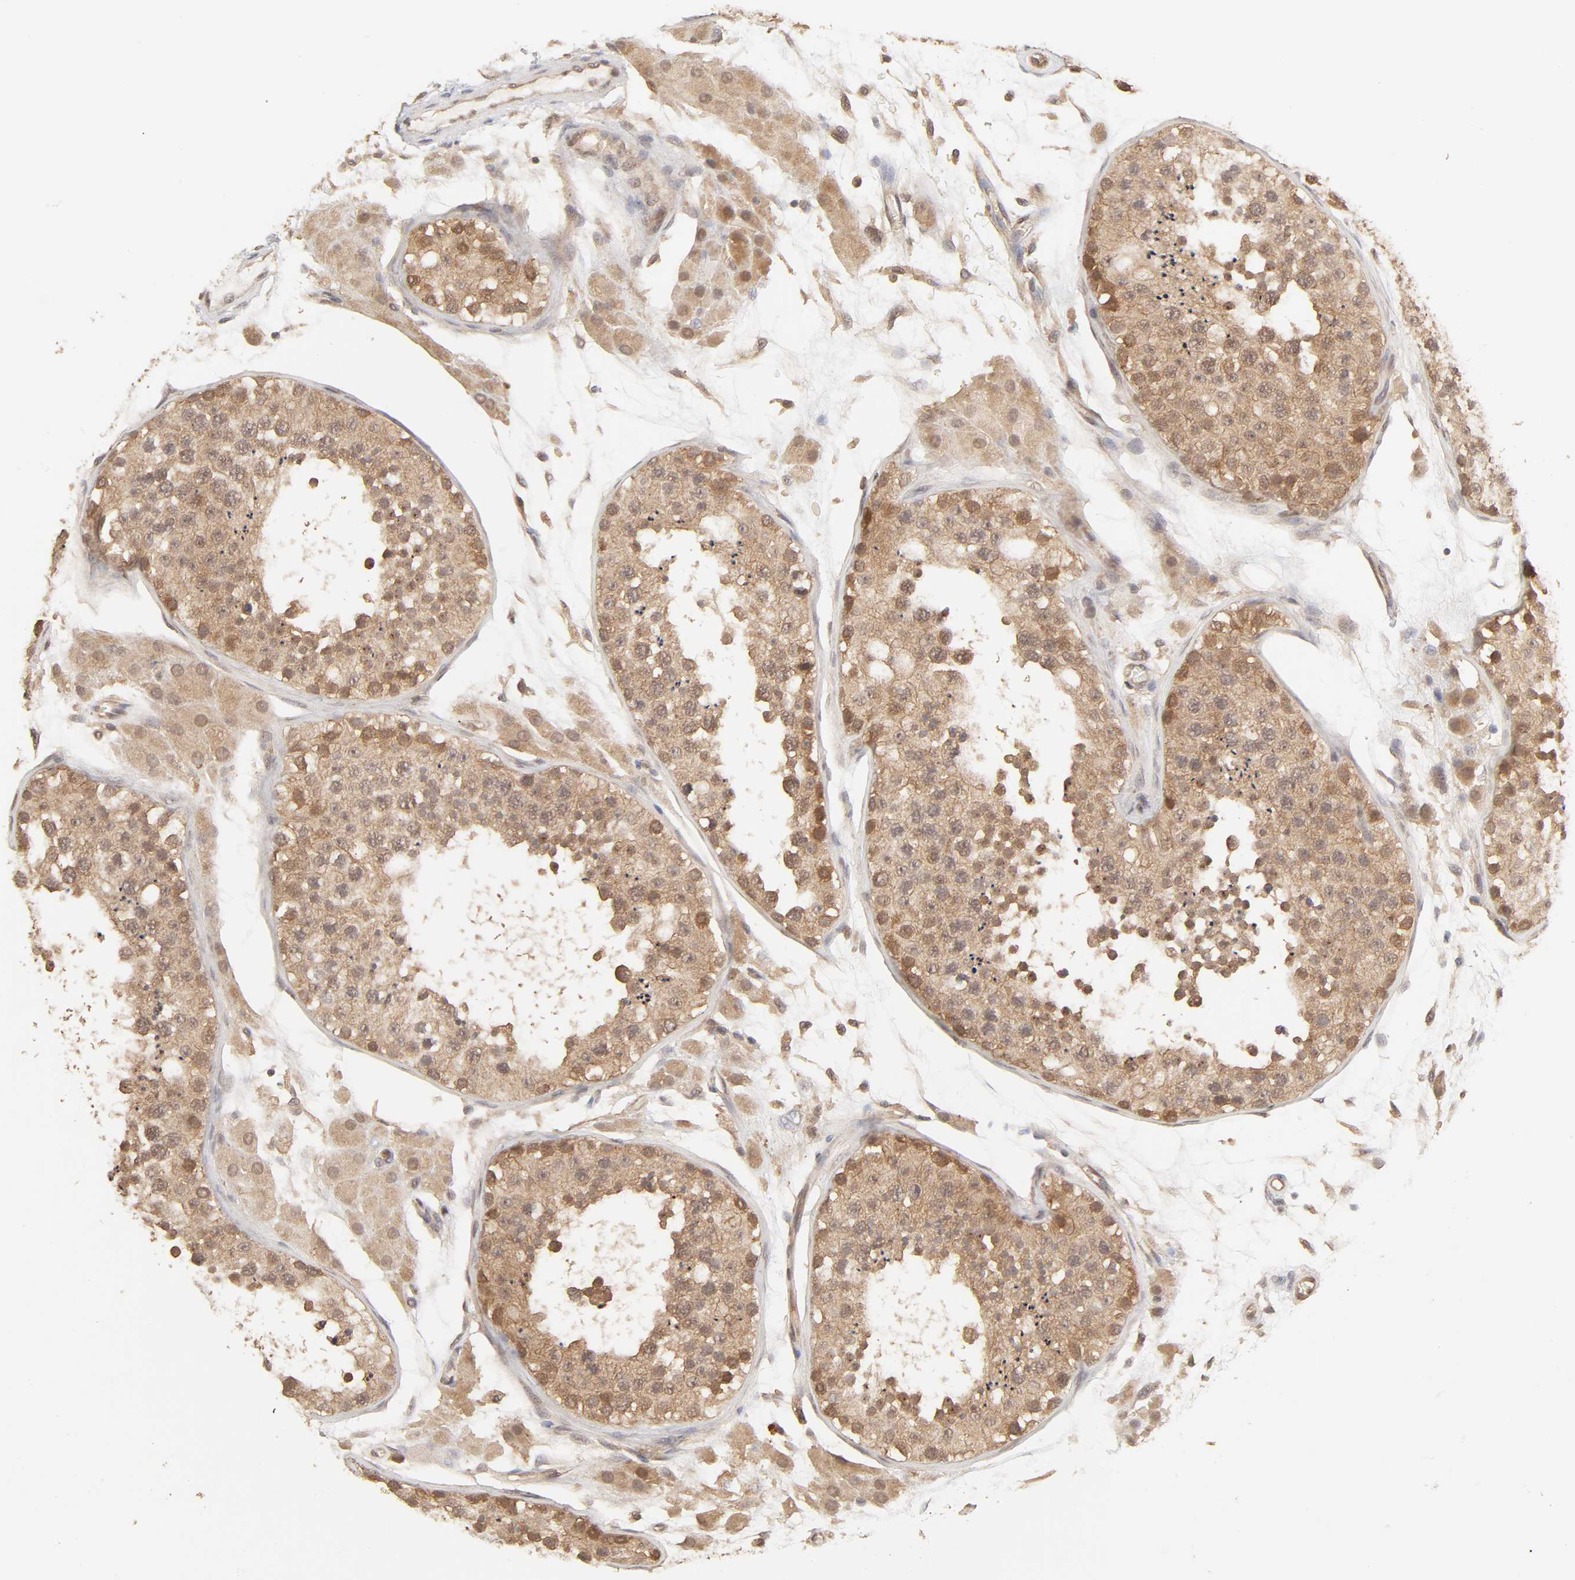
{"staining": {"intensity": "moderate", "quantity": ">75%", "location": "cytoplasmic/membranous"}, "tissue": "testis", "cell_type": "Cells in seminiferous ducts", "image_type": "normal", "snomed": [{"axis": "morphology", "description": "Normal tissue, NOS"}, {"axis": "topography", "description": "Testis"}], "caption": "Benign testis was stained to show a protein in brown. There is medium levels of moderate cytoplasmic/membranous staining in approximately >75% of cells in seminiferous ducts.", "gene": "MAPK1", "patient": {"sex": "male", "age": 26}}